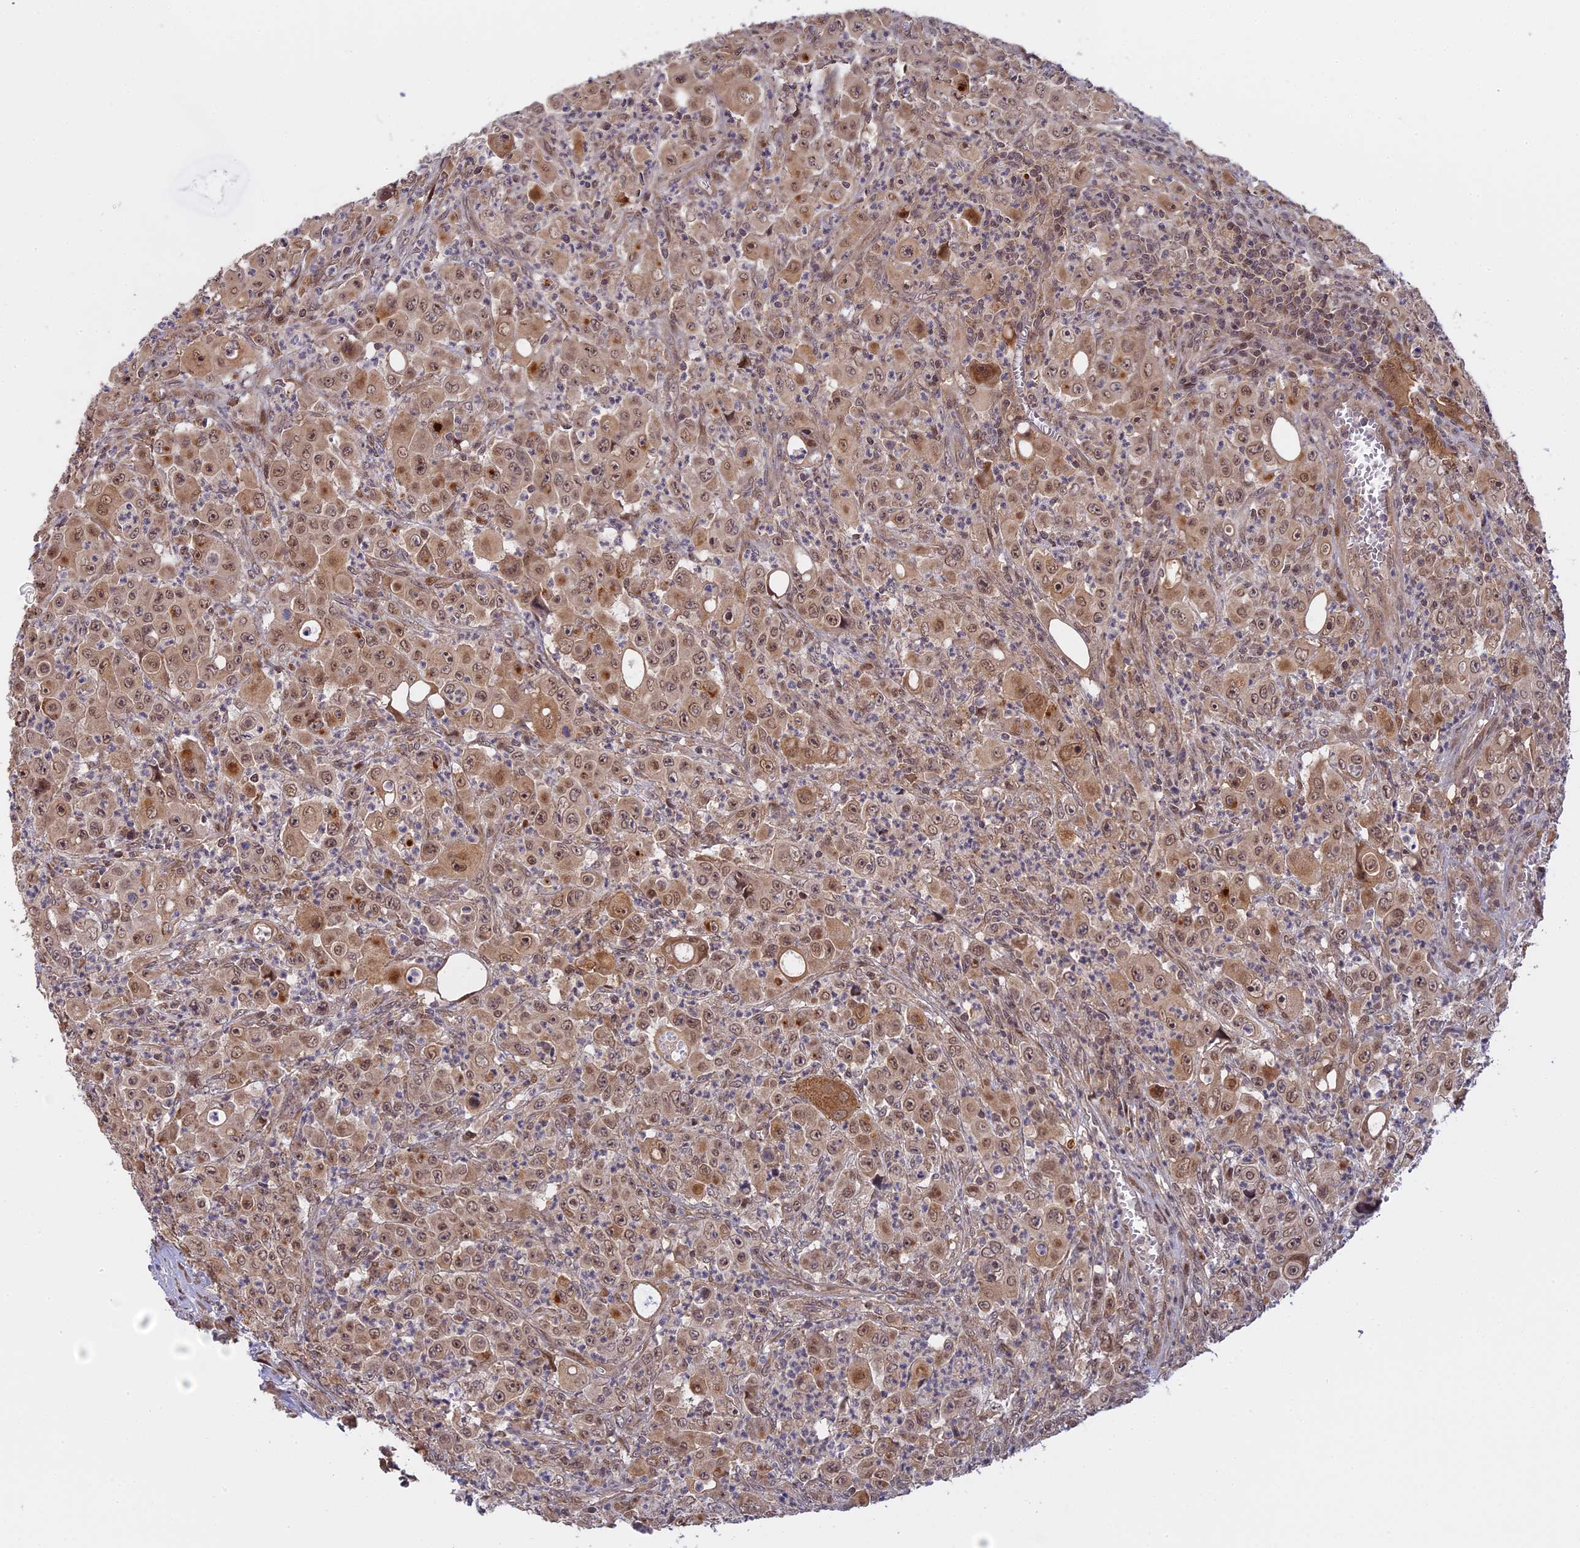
{"staining": {"intensity": "moderate", "quantity": ">75%", "location": "cytoplasmic/membranous,nuclear"}, "tissue": "colorectal cancer", "cell_type": "Tumor cells", "image_type": "cancer", "snomed": [{"axis": "morphology", "description": "Adenocarcinoma, NOS"}, {"axis": "topography", "description": "Colon"}], "caption": "This is an image of immunohistochemistry (IHC) staining of colorectal cancer, which shows moderate staining in the cytoplasmic/membranous and nuclear of tumor cells.", "gene": "GSKIP", "patient": {"sex": "male", "age": 51}}